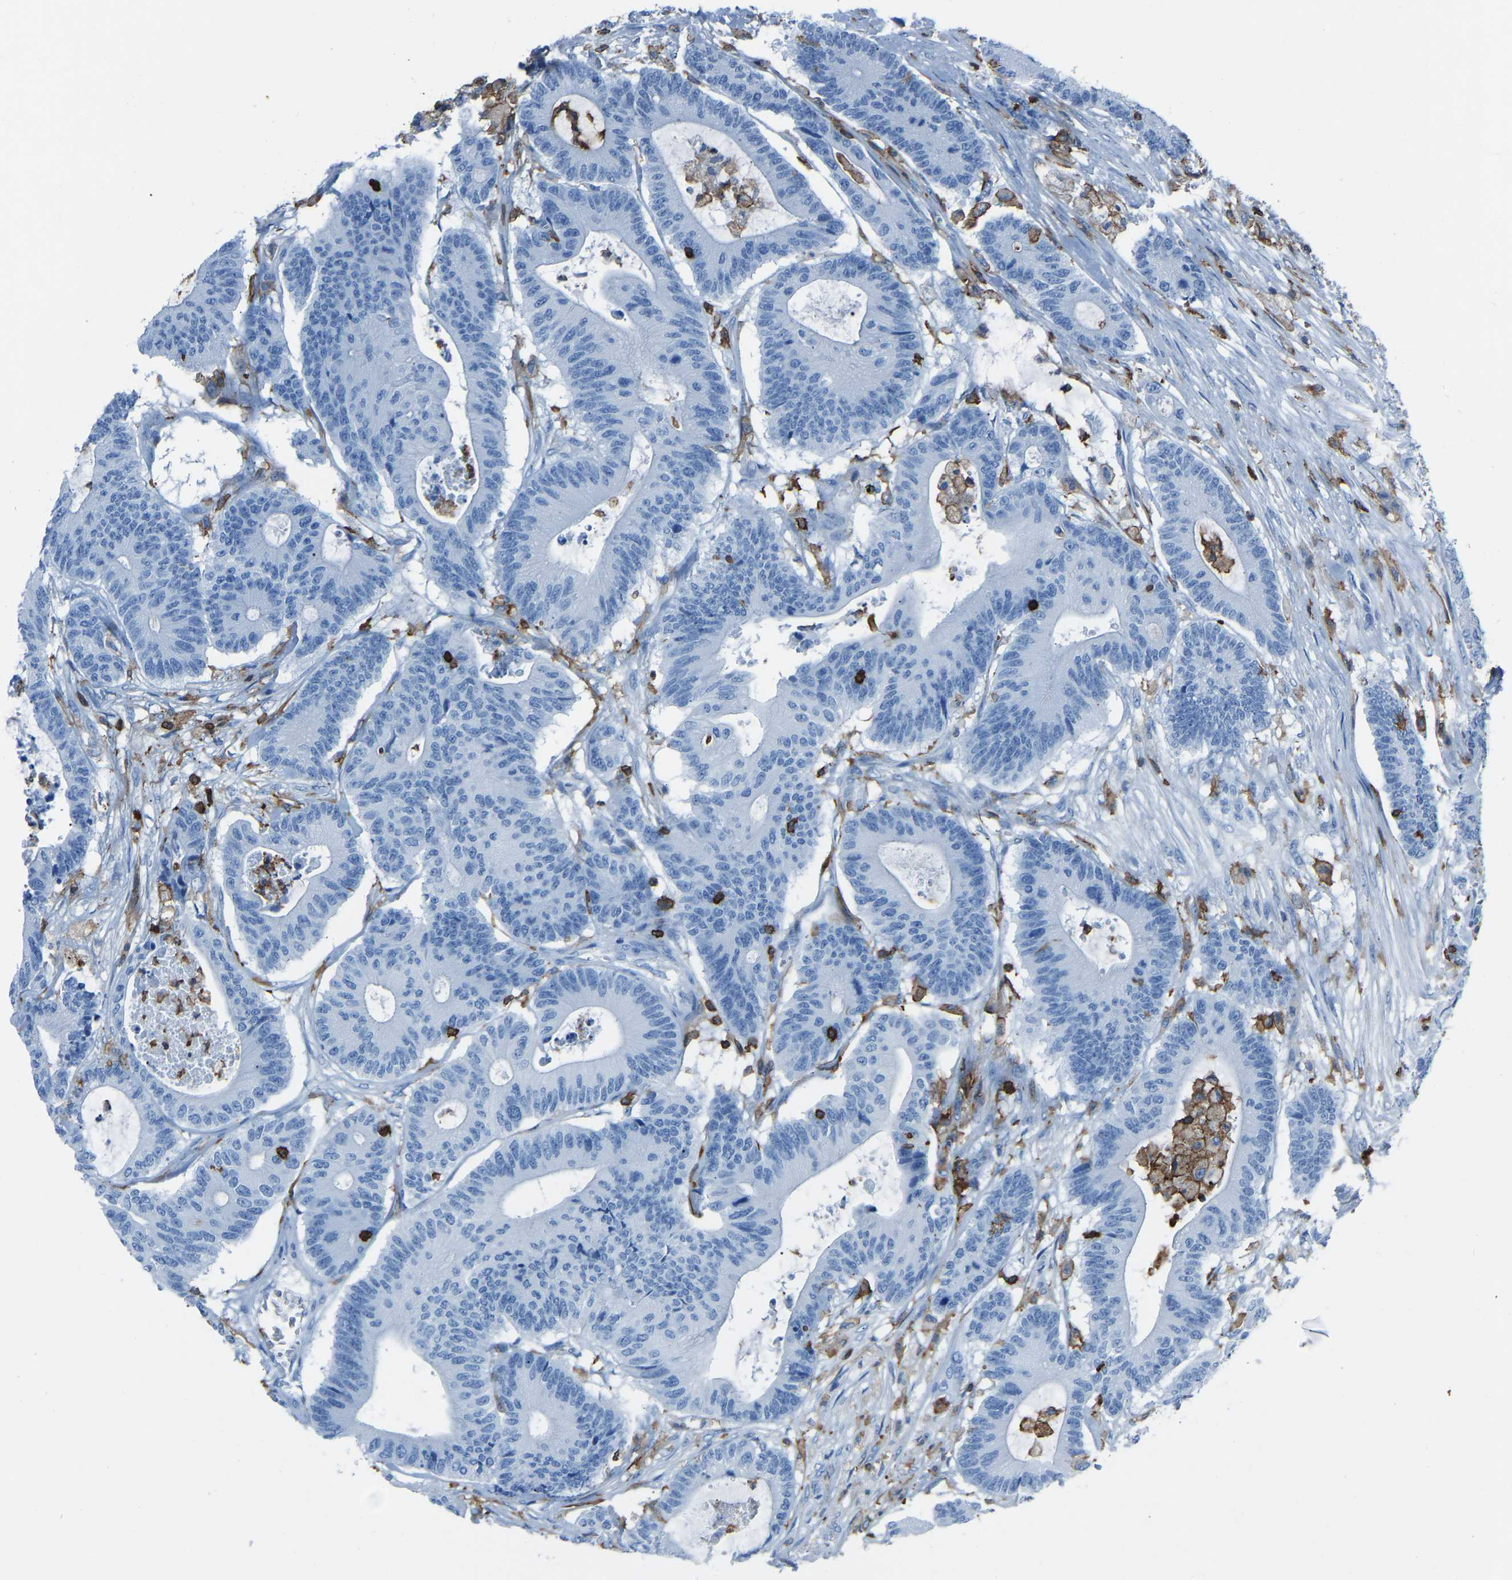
{"staining": {"intensity": "negative", "quantity": "none", "location": "none"}, "tissue": "colorectal cancer", "cell_type": "Tumor cells", "image_type": "cancer", "snomed": [{"axis": "morphology", "description": "Adenocarcinoma, NOS"}, {"axis": "topography", "description": "Colon"}], "caption": "This is an IHC micrograph of colorectal cancer. There is no expression in tumor cells.", "gene": "LSP1", "patient": {"sex": "female", "age": 84}}